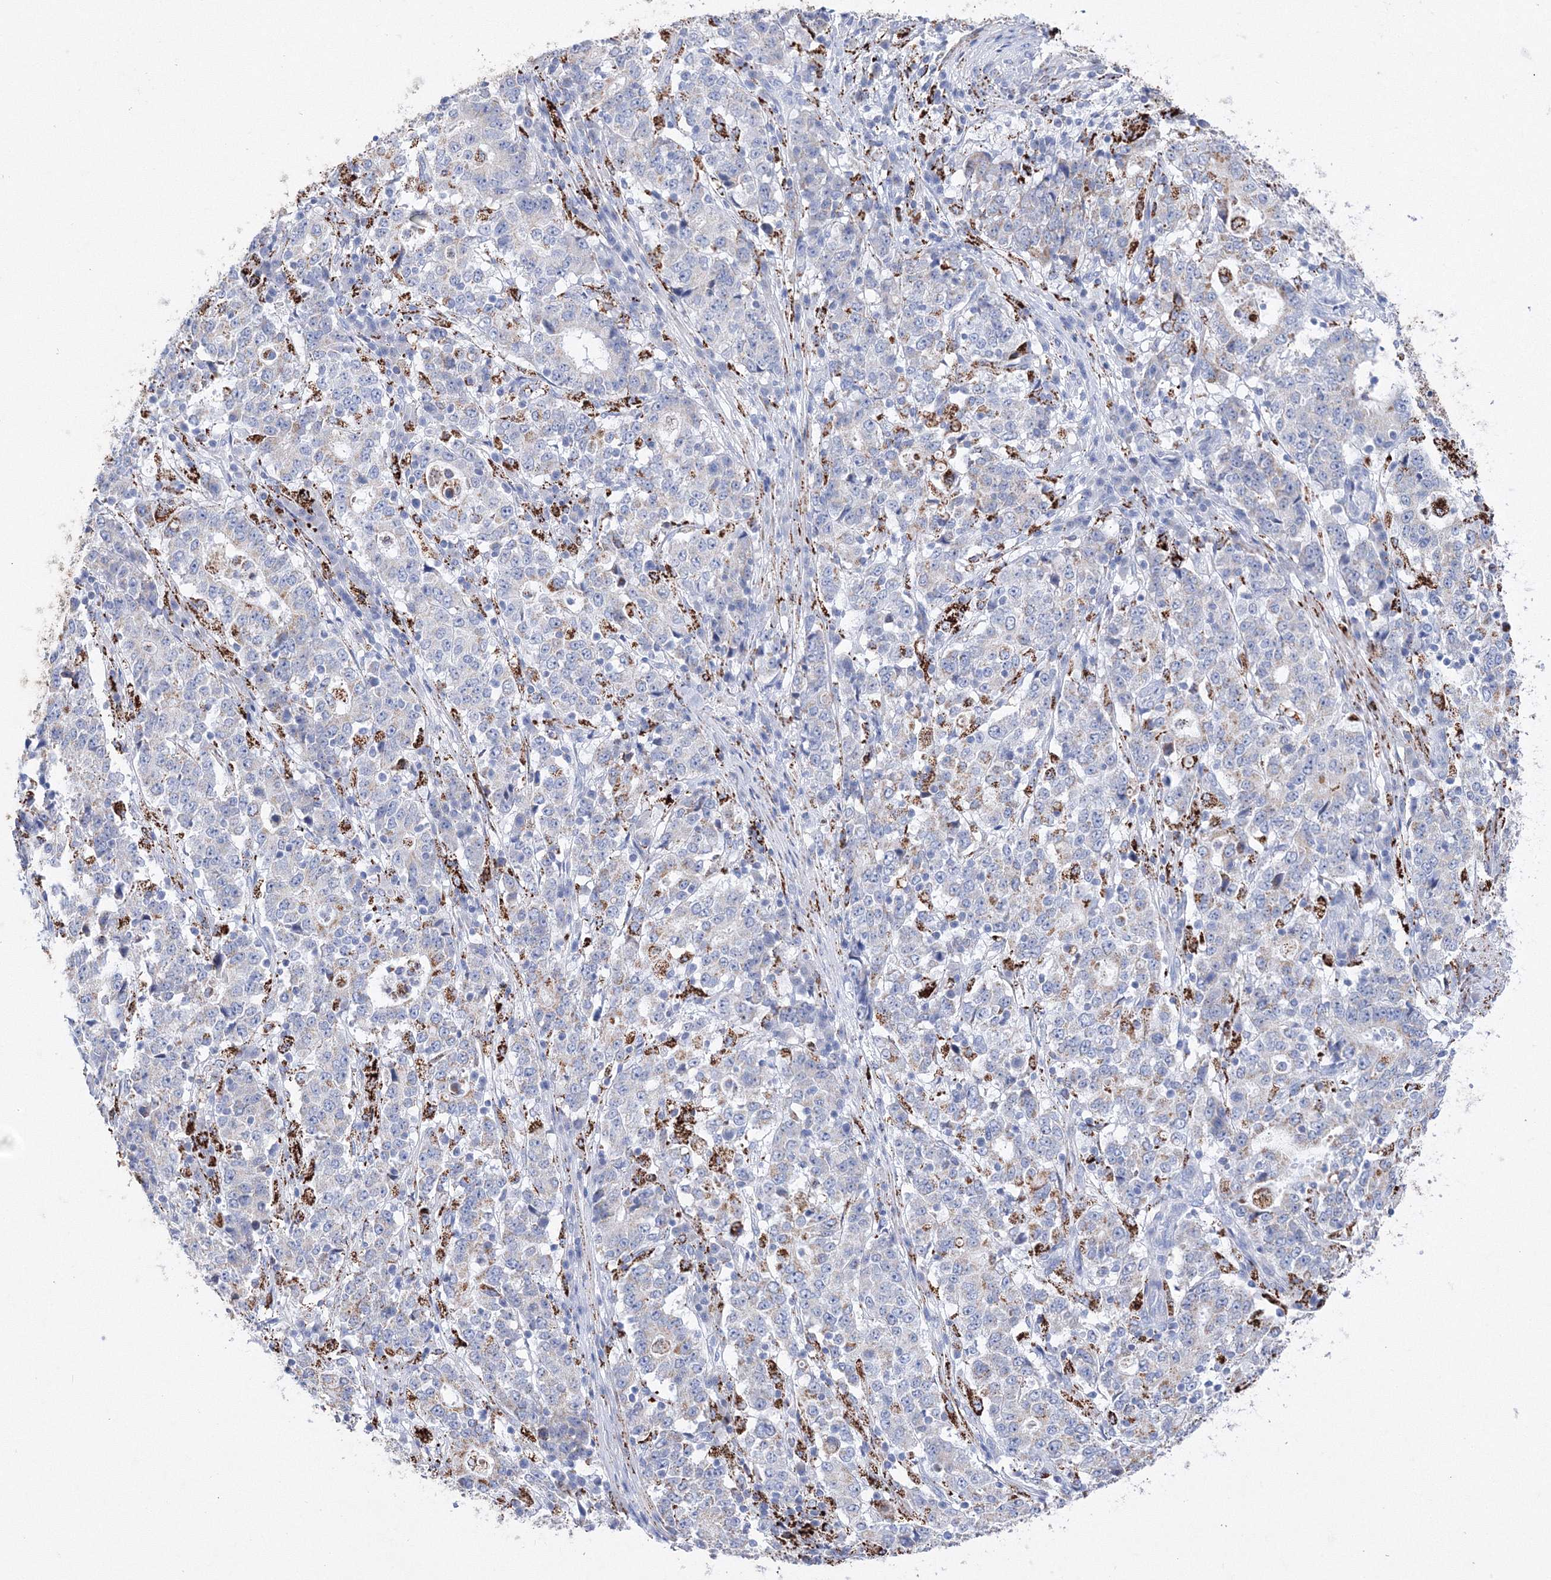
{"staining": {"intensity": "strong", "quantity": "<25%", "location": "cytoplasmic/membranous"}, "tissue": "stomach cancer", "cell_type": "Tumor cells", "image_type": "cancer", "snomed": [{"axis": "morphology", "description": "Adenocarcinoma, NOS"}, {"axis": "topography", "description": "Stomach"}], "caption": "This is a micrograph of IHC staining of stomach cancer (adenocarcinoma), which shows strong positivity in the cytoplasmic/membranous of tumor cells.", "gene": "MERTK", "patient": {"sex": "male", "age": 59}}